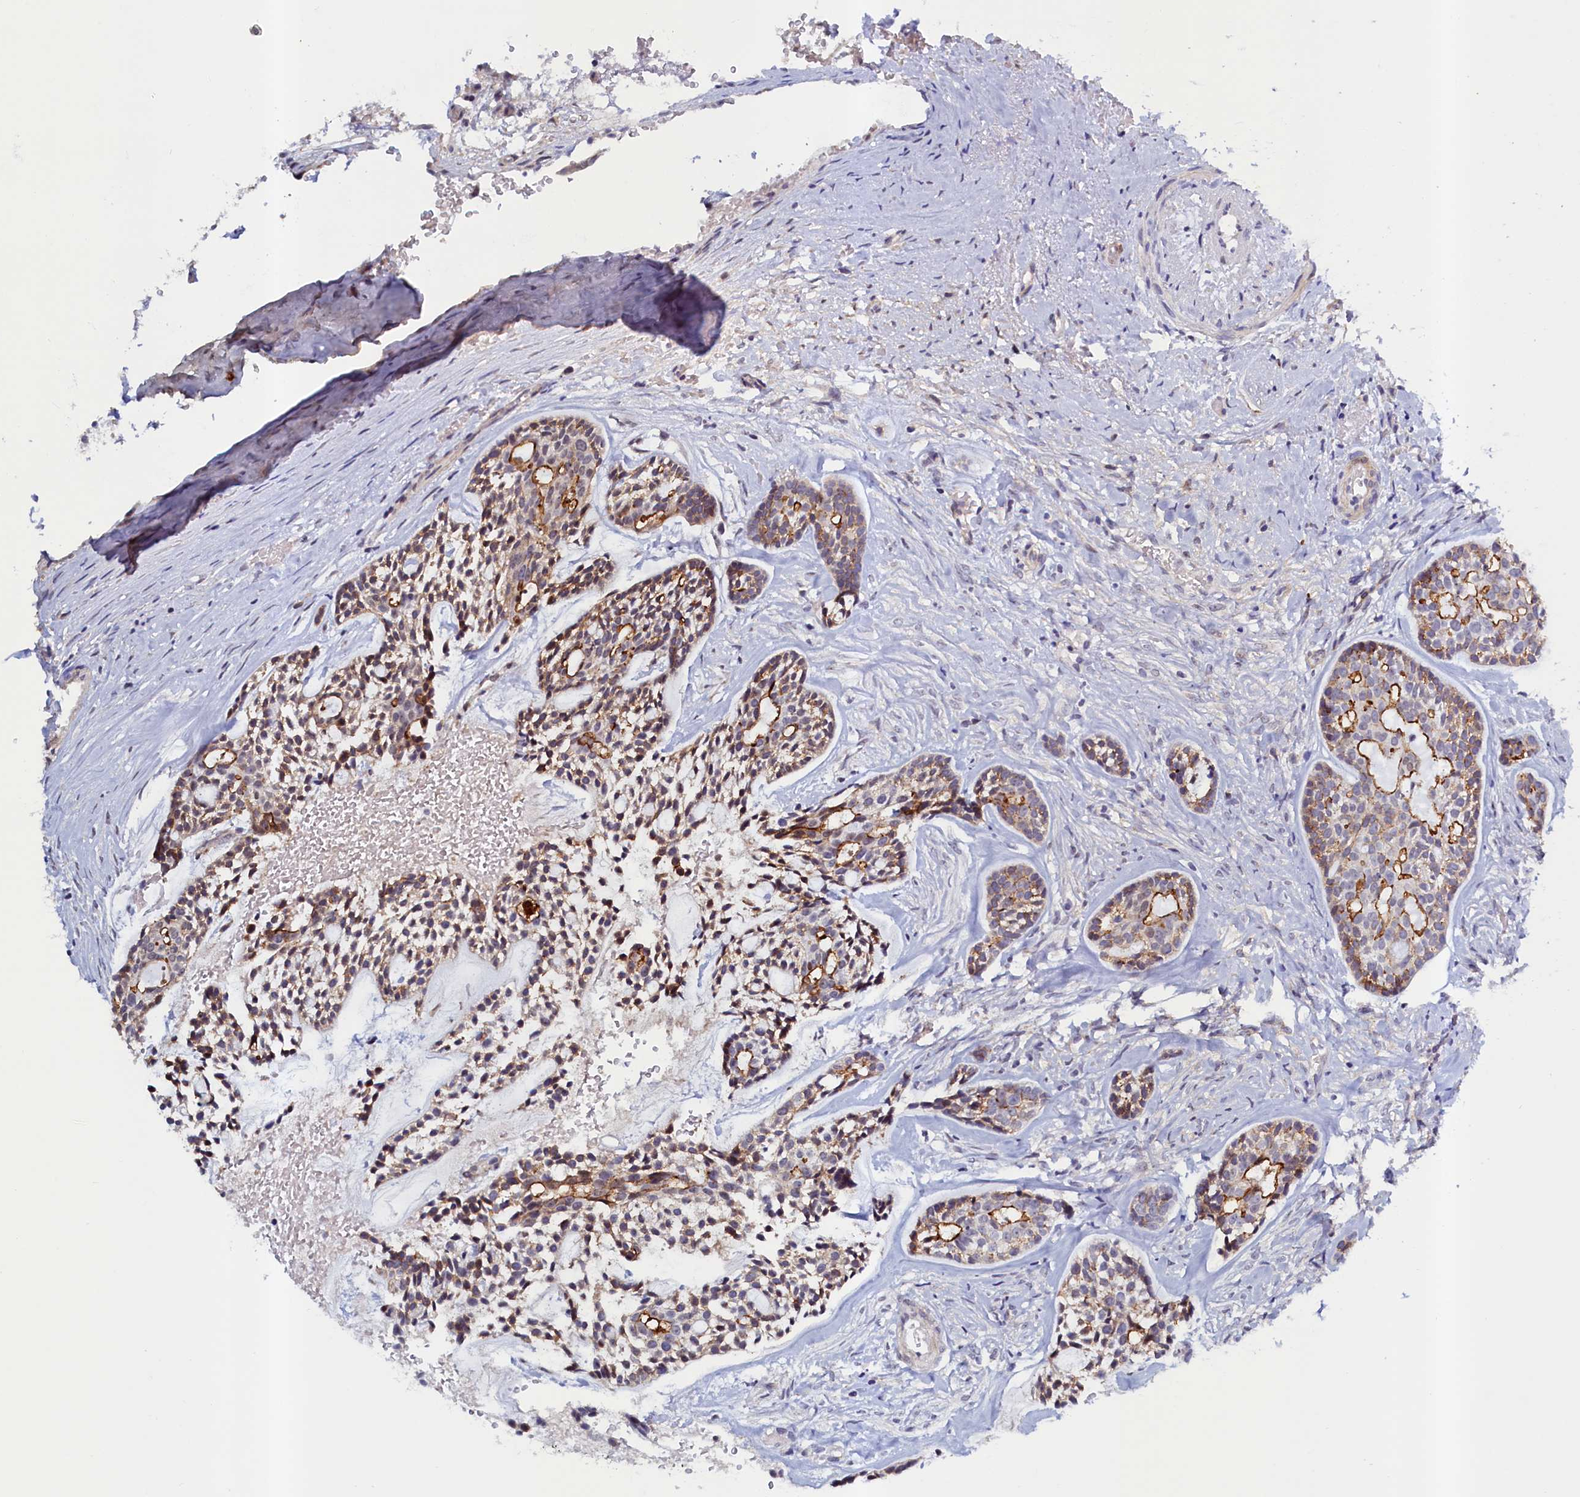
{"staining": {"intensity": "moderate", "quantity": "25%-75%", "location": "cytoplasmic/membranous"}, "tissue": "head and neck cancer", "cell_type": "Tumor cells", "image_type": "cancer", "snomed": [{"axis": "morphology", "description": "Adenocarcinoma, NOS"}, {"axis": "topography", "description": "Subcutis"}, {"axis": "topography", "description": "Head-Neck"}], "caption": "Head and neck cancer (adenocarcinoma) stained for a protein (brown) demonstrates moderate cytoplasmic/membranous positive positivity in approximately 25%-75% of tumor cells.", "gene": "PACSIN3", "patient": {"sex": "female", "age": 73}}